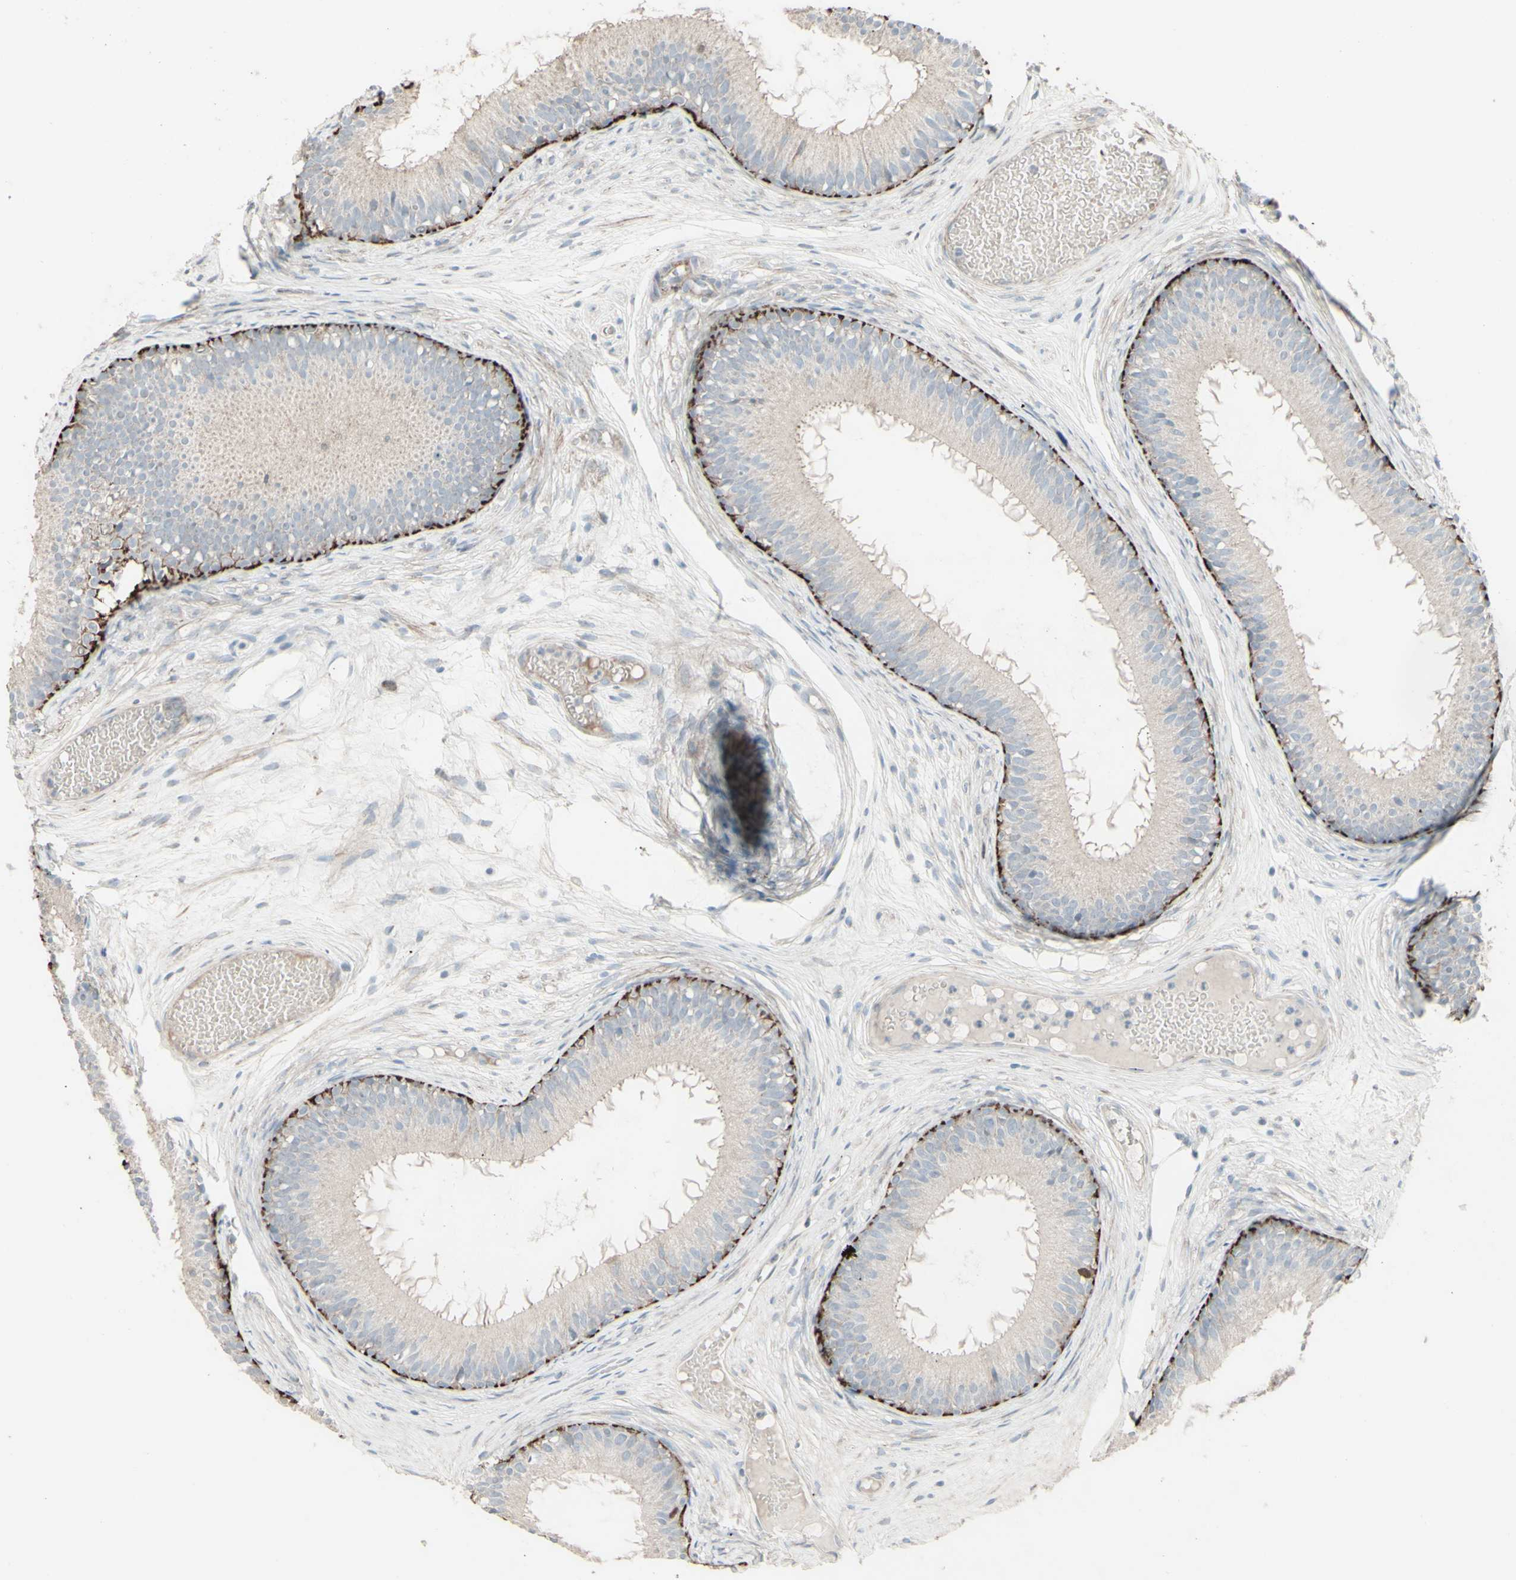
{"staining": {"intensity": "moderate", "quantity": ">75%", "location": "cytoplasmic/membranous"}, "tissue": "epididymis", "cell_type": "Glandular cells", "image_type": "normal", "snomed": [{"axis": "morphology", "description": "Normal tissue, NOS"}, {"axis": "morphology", "description": "Atrophy, NOS"}, {"axis": "topography", "description": "Testis"}, {"axis": "topography", "description": "Epididymis"}], "caption": "Brown immunohistochemical staining in unremarkable epididymis reveals moderate cytoplasmic/membranous positivity in approximately >75% of glandular cells.", "gene": "GMNN", "patient": {"sex": "male", "age": 18}}